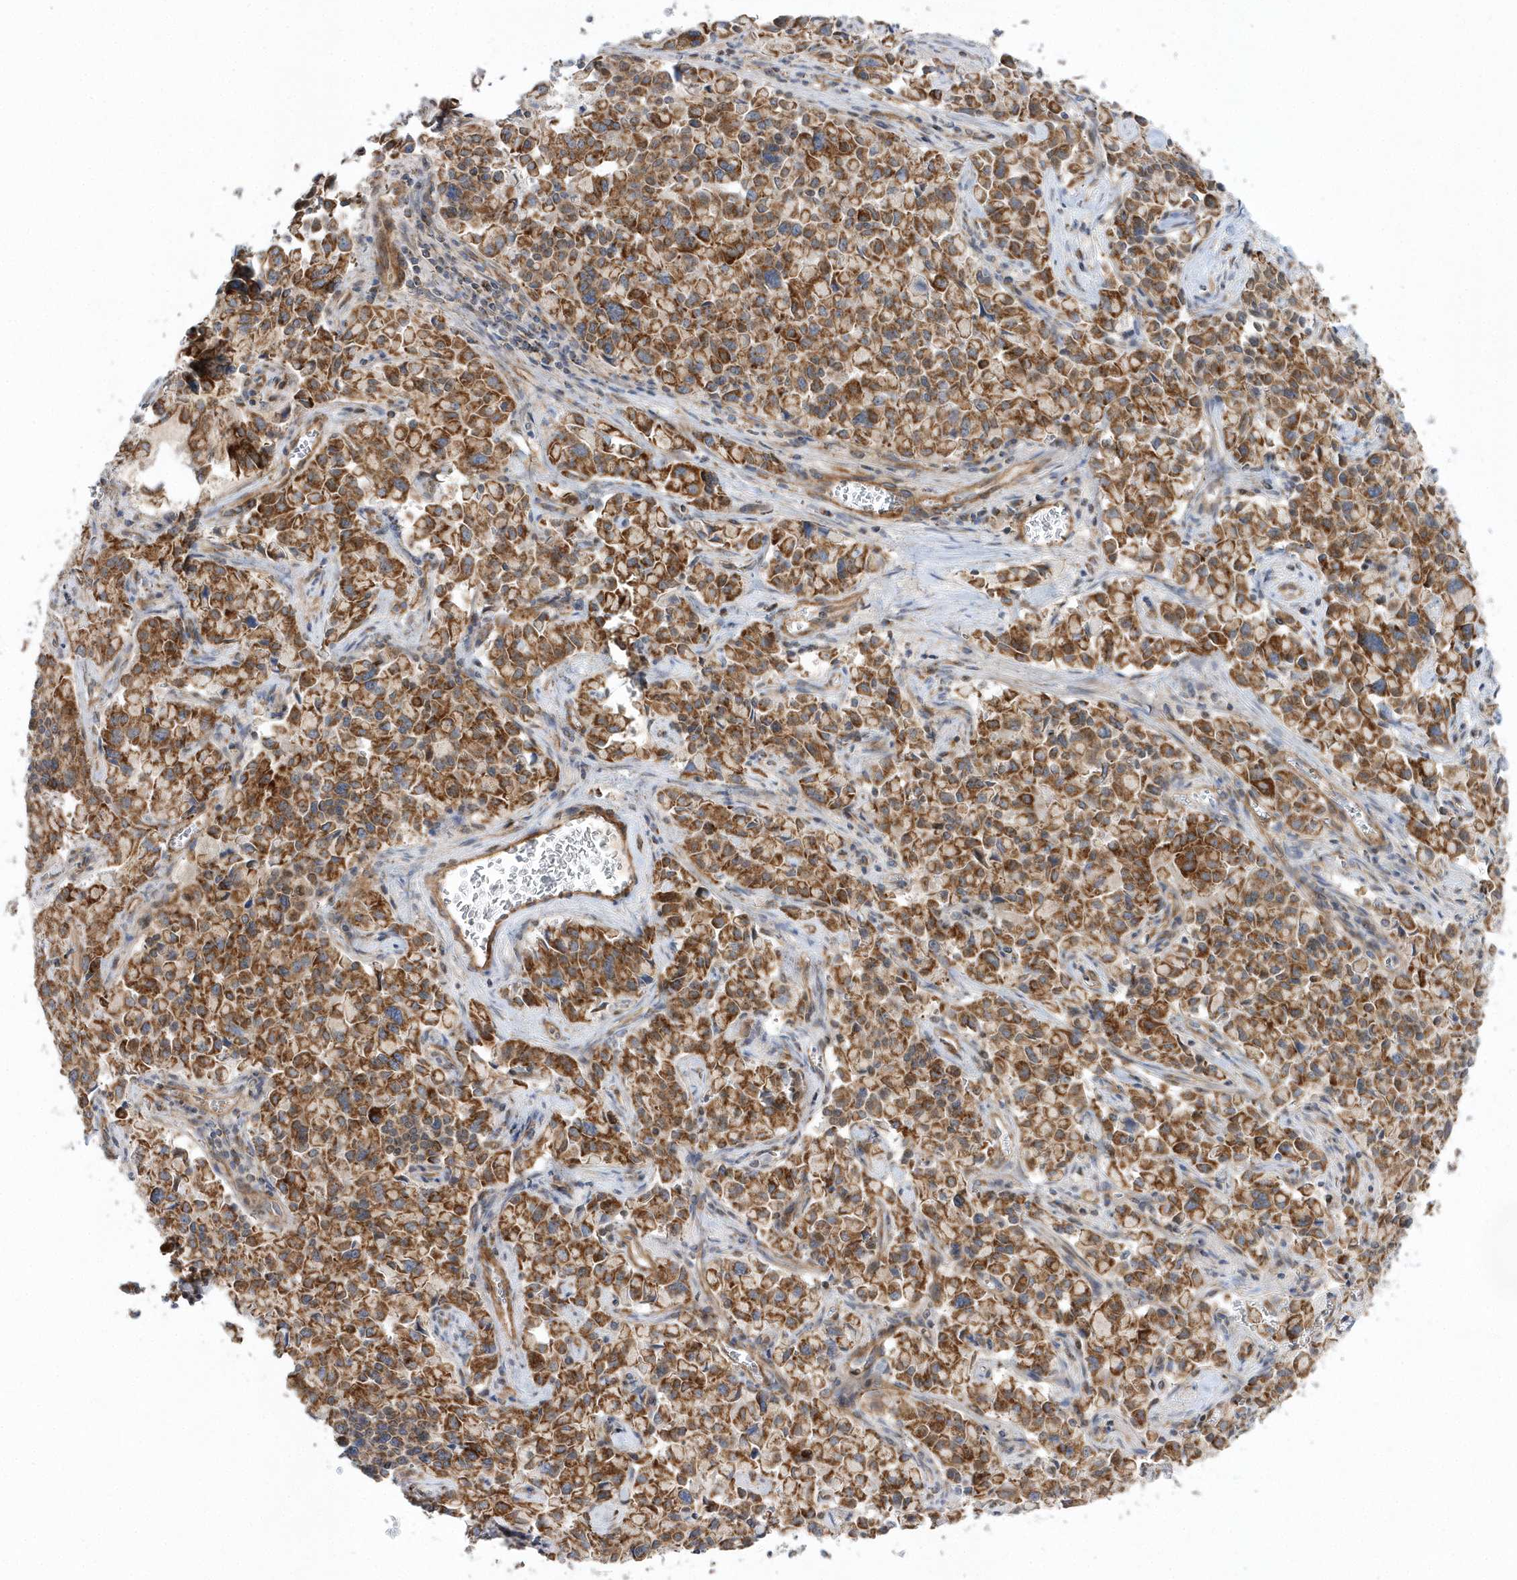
{"staining": {"intensity": "moderate", "quantity": ">75%", "location": "cytoplasmic/membranous"}, "tissue": "pancreatic cancer", "cell_type": "Tumor cells", "image_type": "cancer", "snomed": [{"axis": "morphology", "description": "Adenocarcinoma, NOS"}, {"axis": "topography", "description": "Pancreas"}], "caption": "Protein staining demonstrates moderate cytoplasmic/membranous staining in approximately >75% of tumor cells in pancreatic cancer (adenocarcinoma).", "gene": "OPA1", "patient": {"sex": "male", "age": 65}}